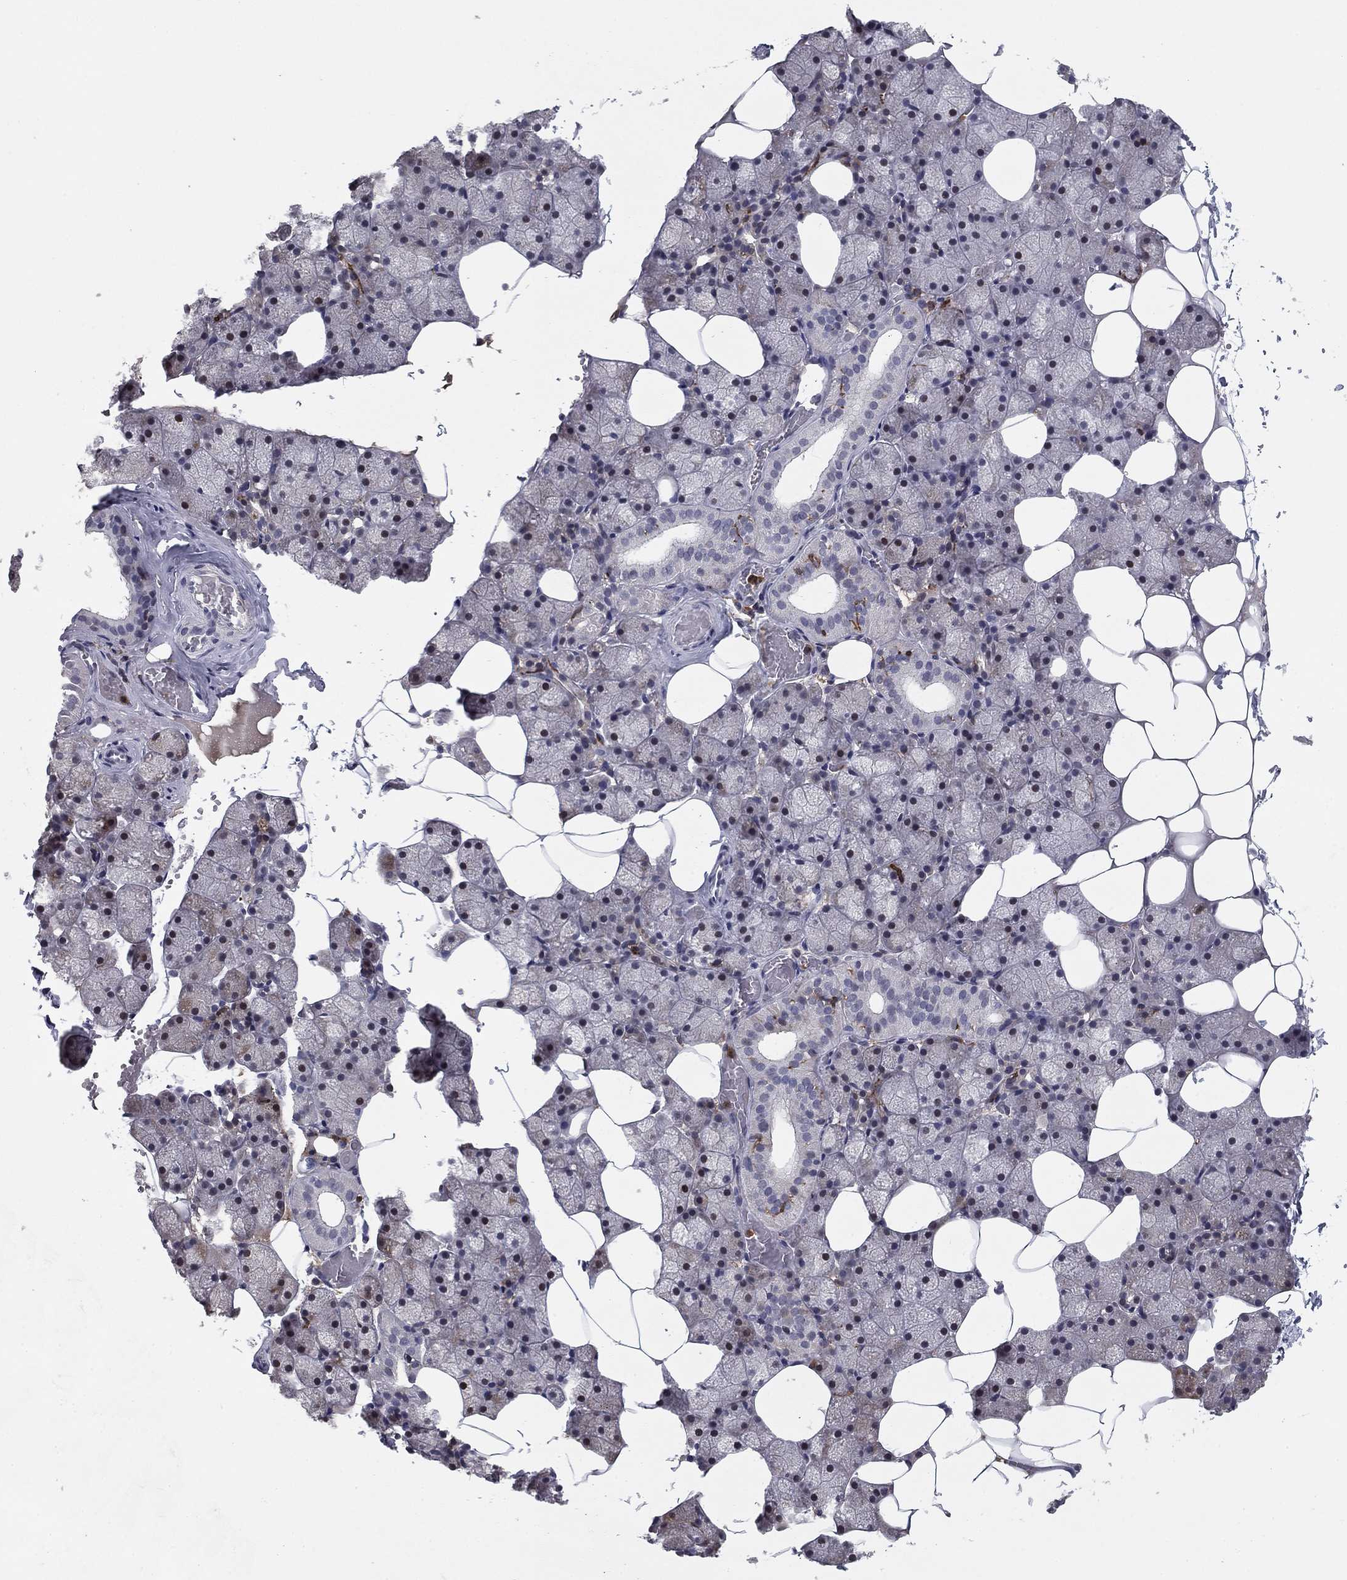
{"staining": {"intensity": "weak", "quantity": "<25%", "location": "cytoplasmic/membranous"}, "tissue": "salivary gland", "cell_type": "Glandular cells", "image_type": "normal", "snomed": [{"axis": "morphology", "description": "Normal tissue, NOS"}, {"axis": "topography", "description": "Salivary gland"}], "caption": "The histopathology image reveals no significant staining in glandular cells of salivary gland.", "gene": "PLCB2", "patient": {"sex": "male", "age": 38}}